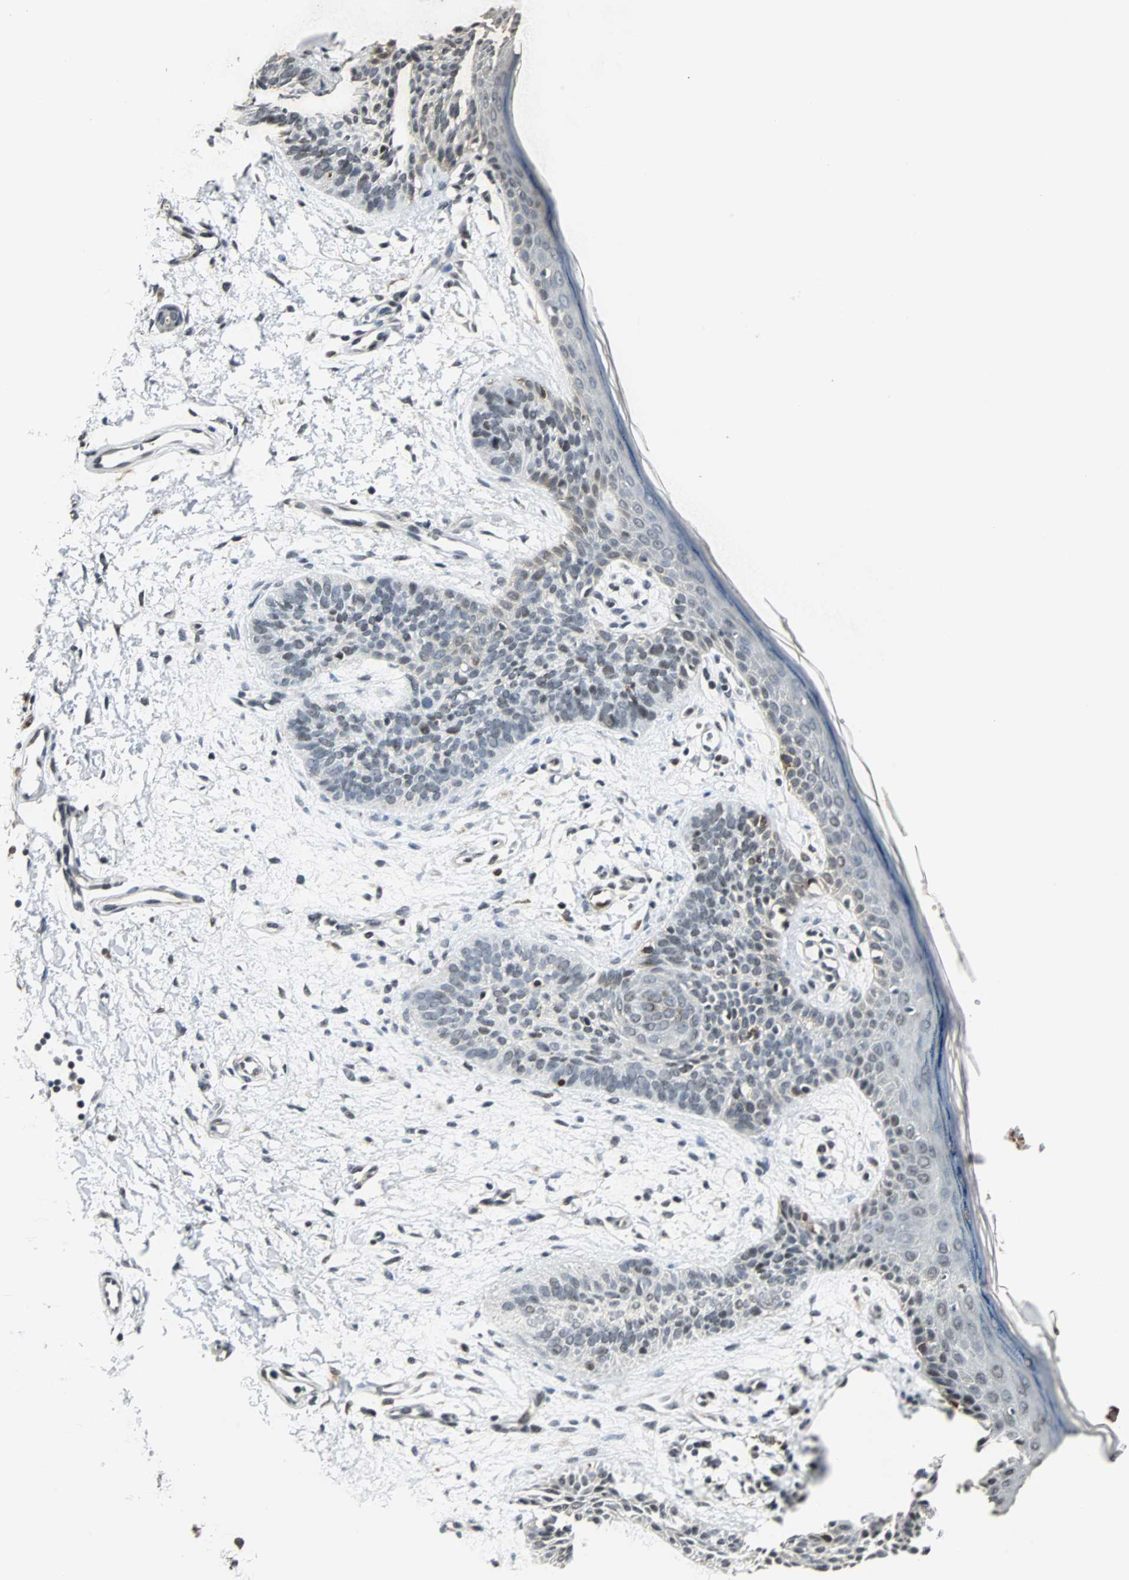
{"staining": {"intensity": "moderate", "quantity": "<25%", "location": "nuclear"}, "tissue": "skin cancer", "cell_type": "Tumor cells", "image_type": "cancer", "snomed": [{"axis": "morphology", "description": "Normal tissue, NOS"}, {"axis": "morphology", "description": "Basal cell carcinoma"}, {"axis": "topography", "description": "Skin"}], "caption": "The micrograph reveals a brown stain indicating the presence of a protein in the nuclear of tumor cells in skin cancer.", "gene": "MED4", "patient": {"sex": "female", "age": 69}}